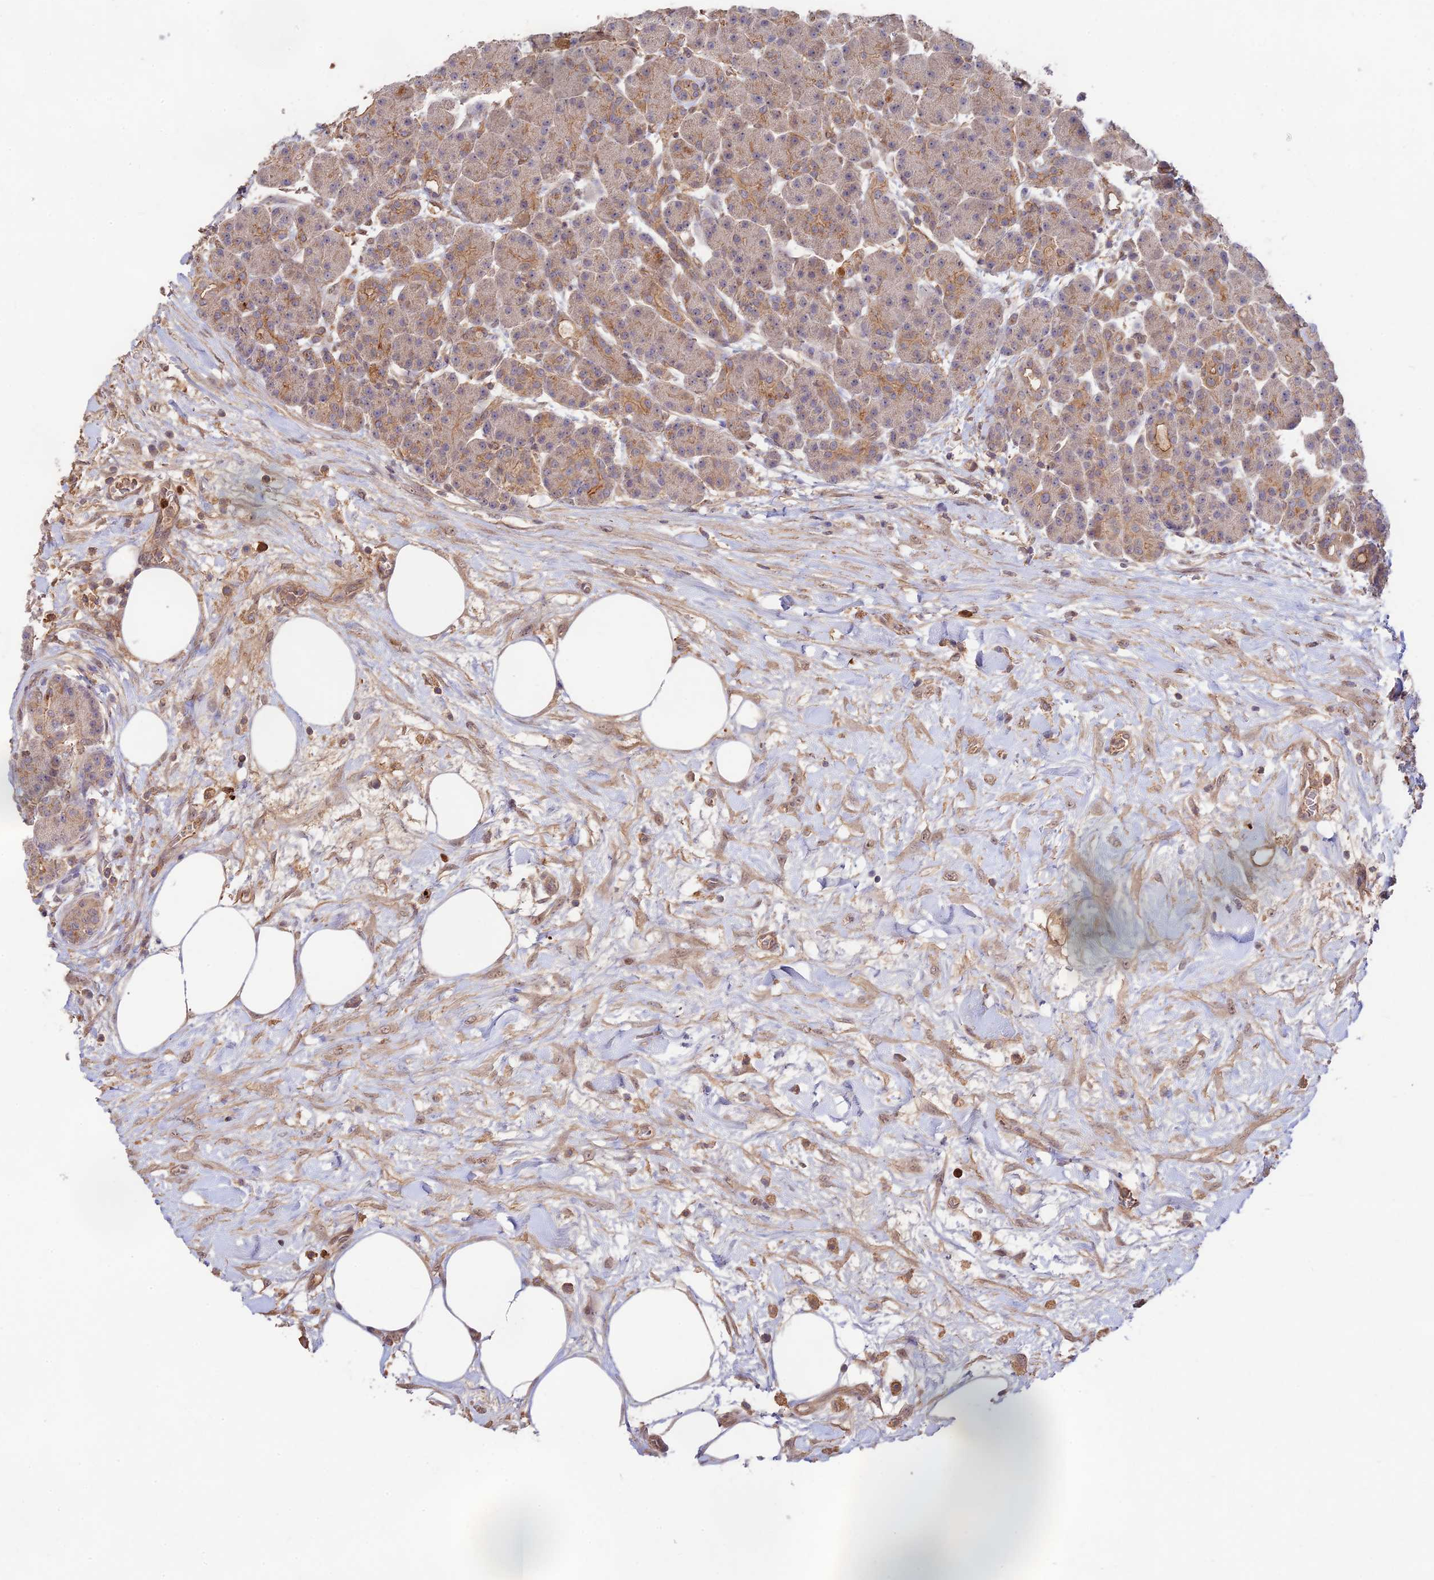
{"staining": {"intensity": "weak", "quantity": "25%-75%", "location": "cytoplasmic/membranous"}, "tissue": "pancreas", "cell_type": "Exocrine glandular cells", "image_type": "normal", "snomed": [{"axis": "morphology", "description": "Normal tissue, NOS"}, {"axis": "topography", "description": "Pancreas"}], "caption": "DAB immunohistochemical staining of unremarkable human pancreas demonstrates weak cytoplasmic/membranous protein positivity in approximately 25%-75% of exocrine glandular cells. The staining was performed using DAB (3,3'-diaminobenzidine) to visualize the protein expression in brown, while the nuclei were stained in blue with hematoxylin (Magnification: 20x).", "gene": "CLCF1", "patient": {"sex": "male", "age": 63}}